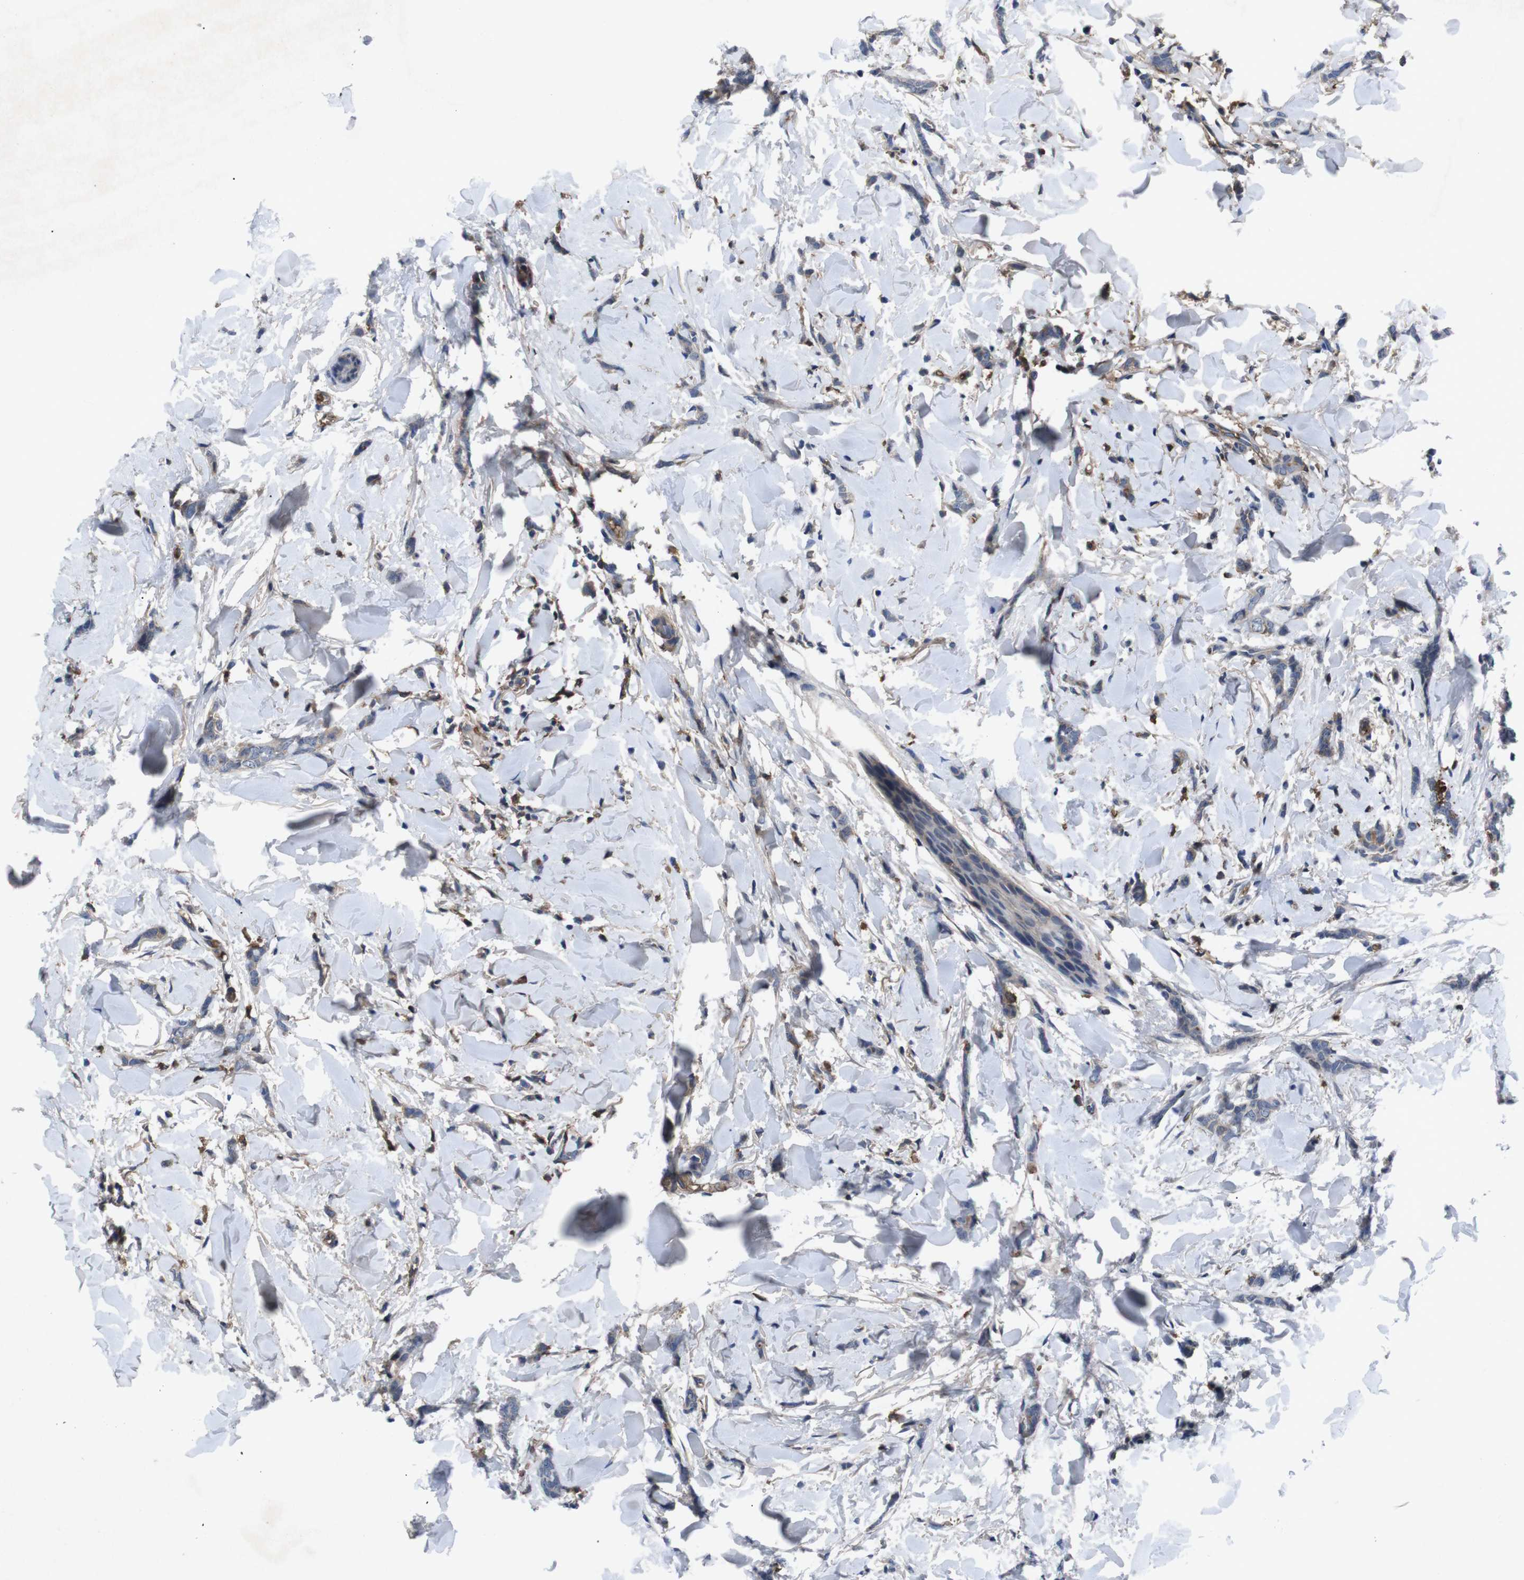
{"staining": {"intensity": "weak", "quantity": "25%-75%", "location": "cytoplasmic/membranous"}, "tissue": "breast cancer", "cell_type": "Tumor cells", "image_type": "cancer", "snomed": [{"axis": "morphology", "description": "Lobular carcinoma"}, {"axis": "topography", "description": "Skin"}, {"axis": "topography", "description": "Breast"}], "caption": "Breast lobular carcinoma tissue shows weak cytoplasmic/membranous staining in about 25%-75% of tumor cells, visualized by immunohistochemistry.", "gene": "SPTB", "patient": {"sex": "female", "age": 46}}